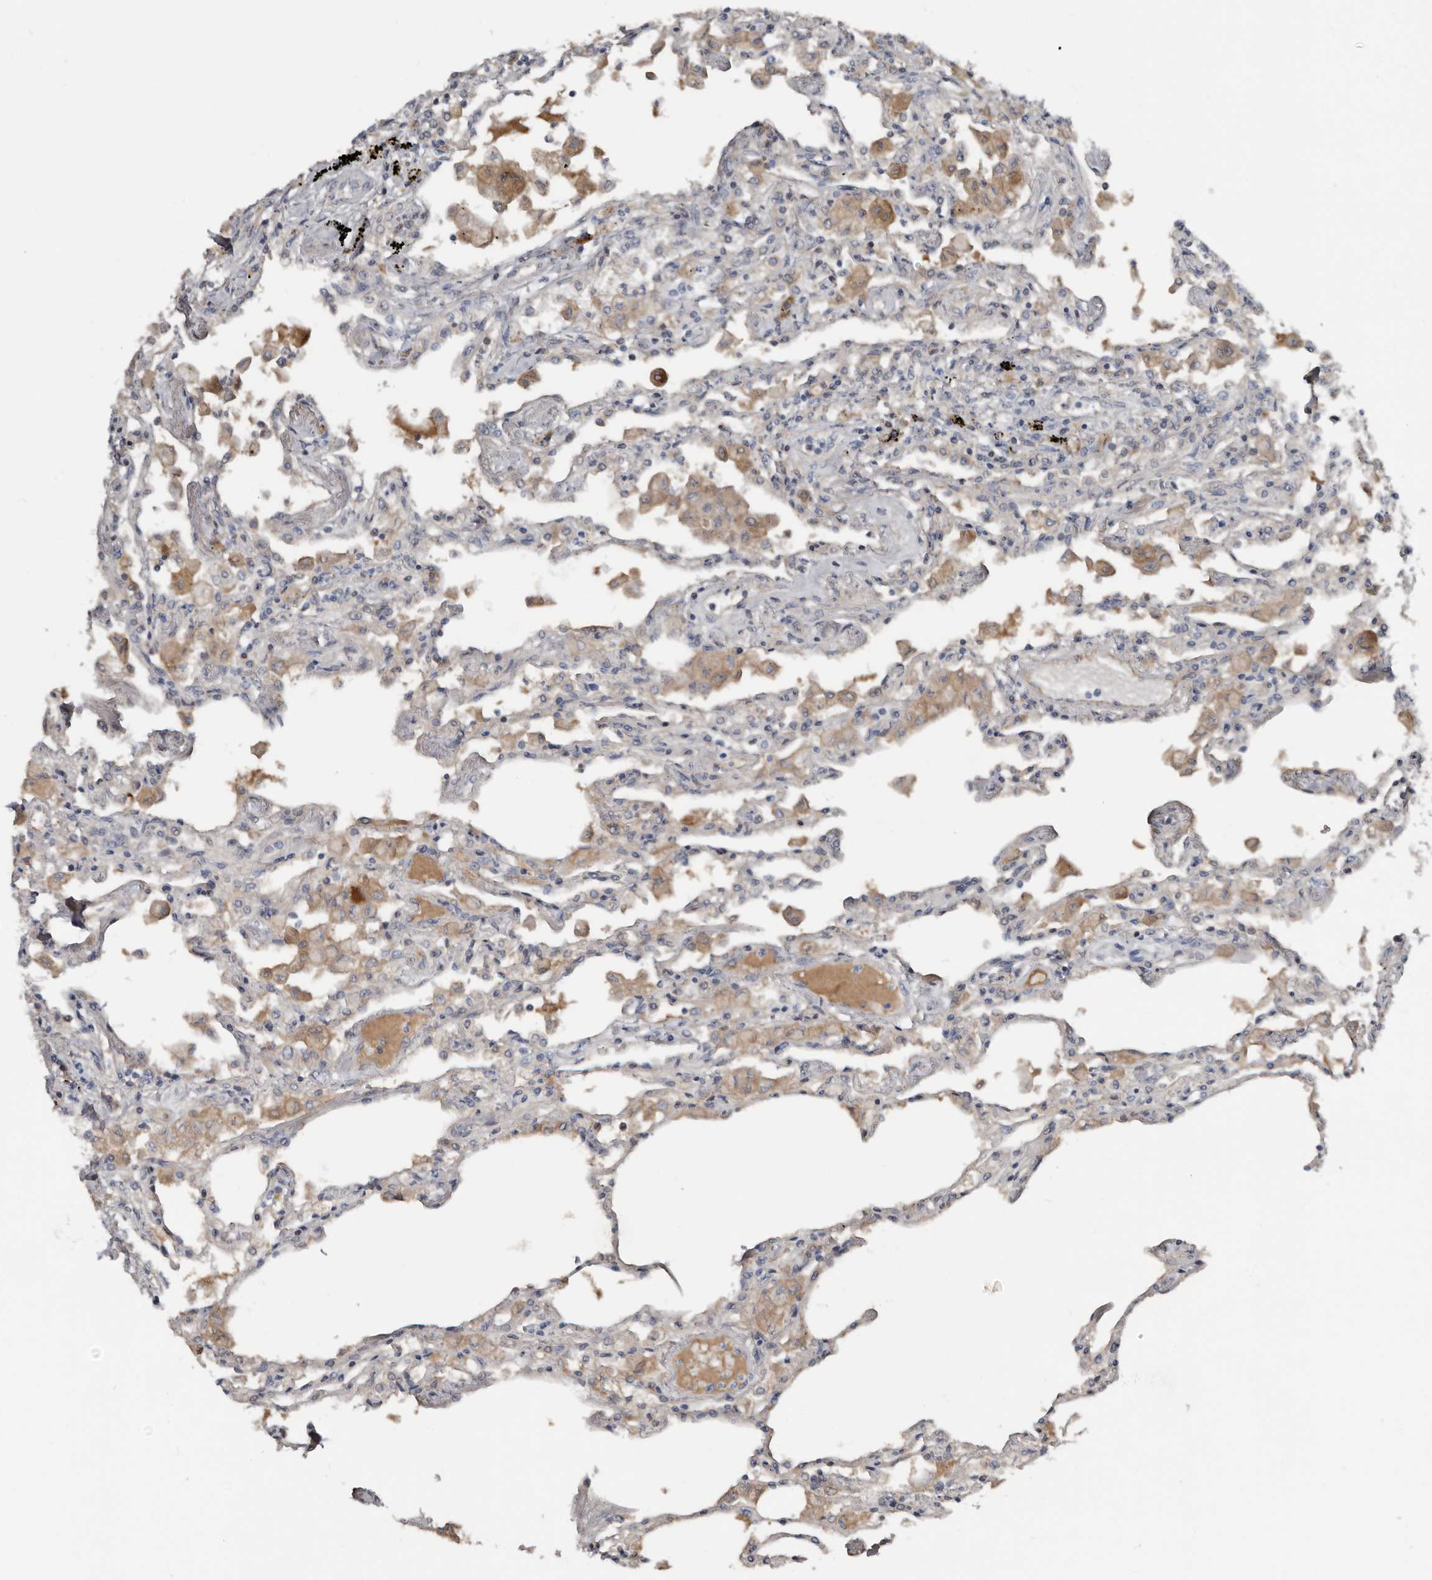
{"staining": {"intensity": "negative", "quantity": "none", "location": "none"}, "tissue": "lung", "cell_type": "Alveolar cells", "image_type": "normal", "snomed": [{"axis": "morphology", "description": "Normal tissue, NOS"}, {"axis": "topography", "description": "Bronchus"}, {"axis": "topography", "description": "Lung"}], "caption": "This is an IHC image of unremarkable lung. There is no staining in alveolar cells.", "gene": "ZNF114", "patient": {"sex": "female", "age": 49}}